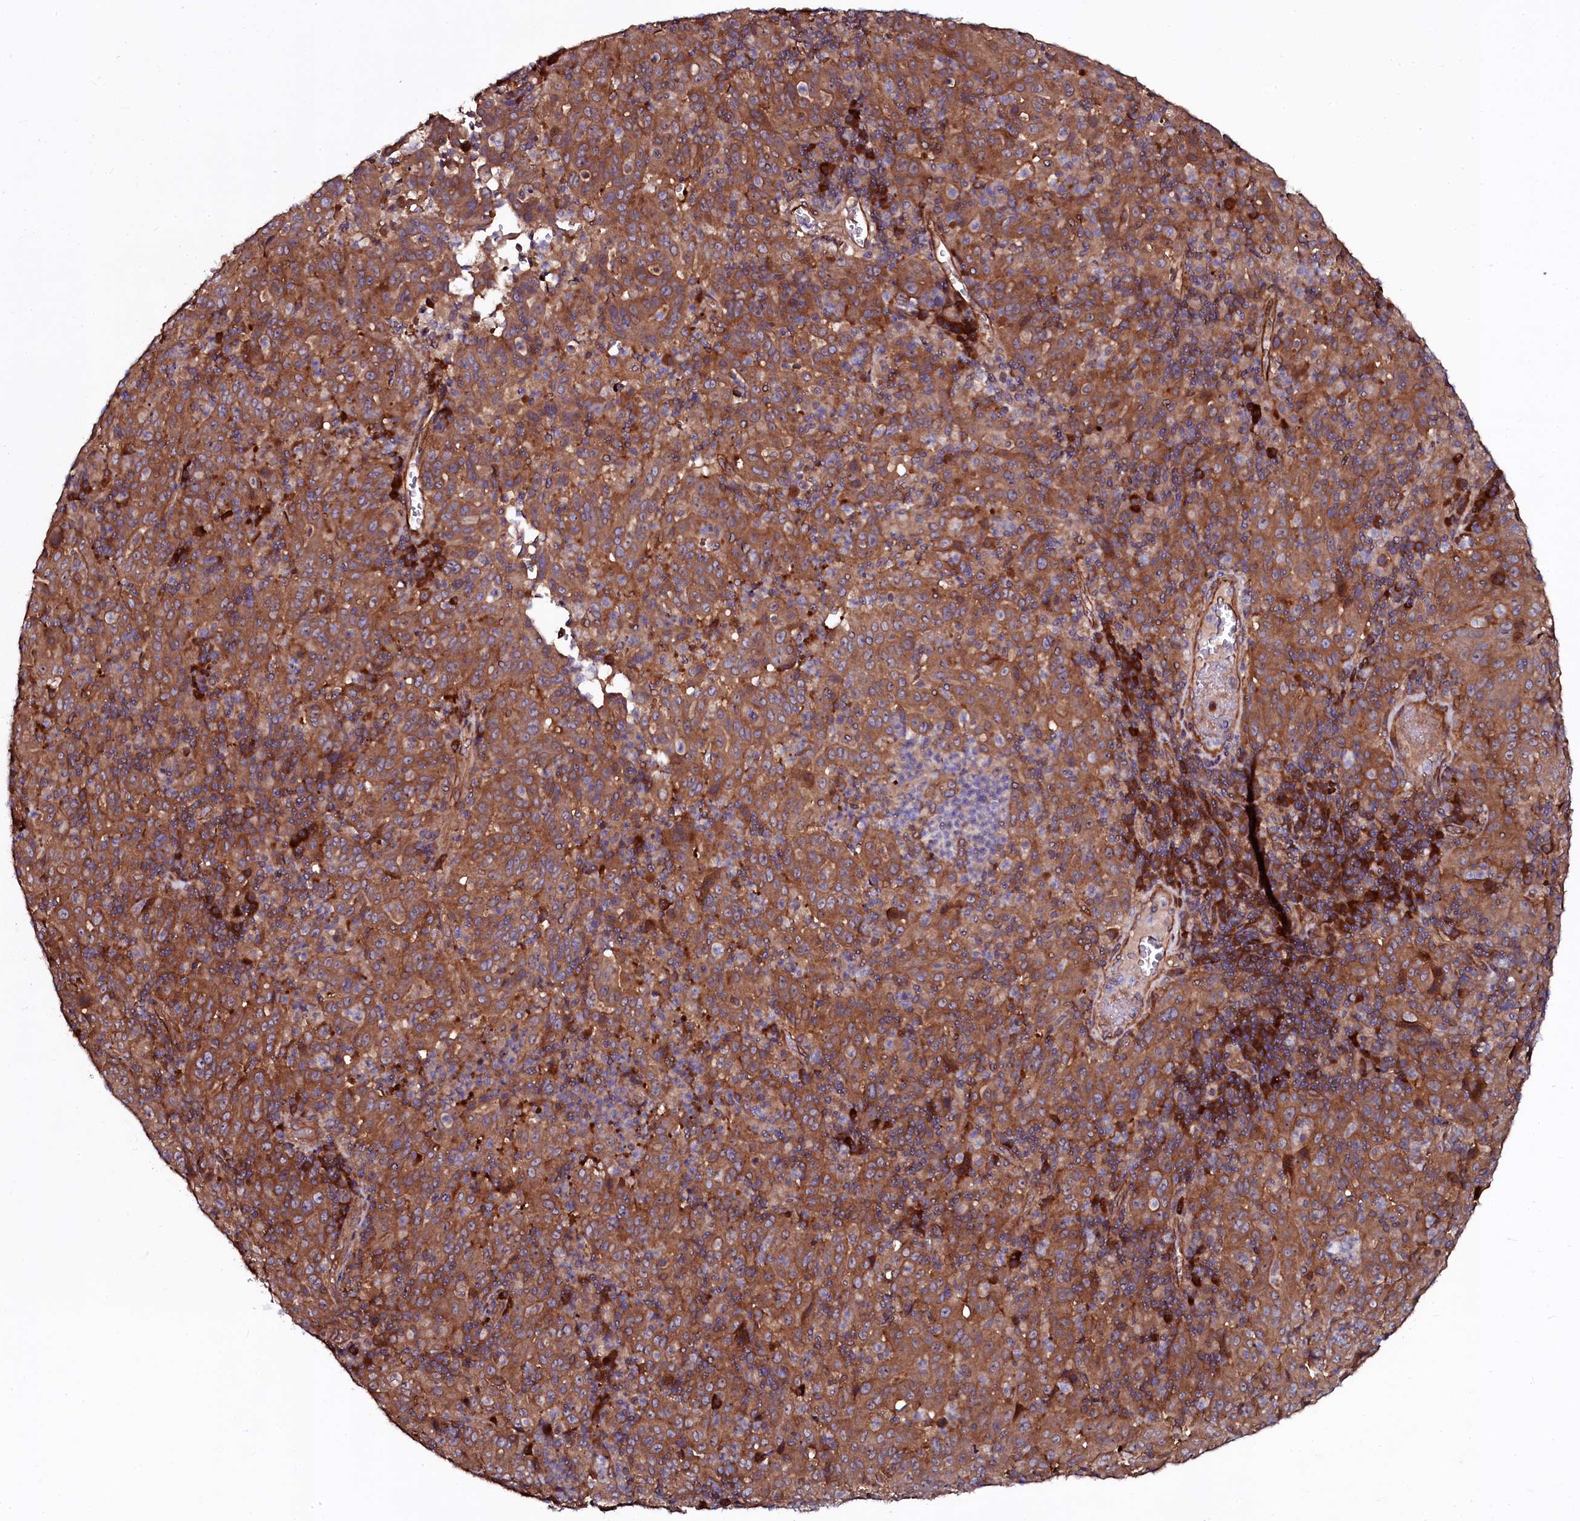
{"staining": {"intensity": "moderate", "quantity": ">75%", "location": "cytoplasmic/membranous"}, "tissue": "pancreatic cancer", "cell_type": "Tumor cells", "image_type": "cancer", "snomed": [{"axis": "morphology", "description": "Adenocarcinoma, NOS"}, {"axis": "topography", "description": "Pancreas"}], "caption": "A photomicrograph showing moderate cytoplasmic/membranous positivity in approximately >75% of tumor cells in adenocarcinoma (pancreatic), as visualized by brown immunohistochemical staining.", "gene": "USPL1", "patient": {"sex": "male", "age": 63}}